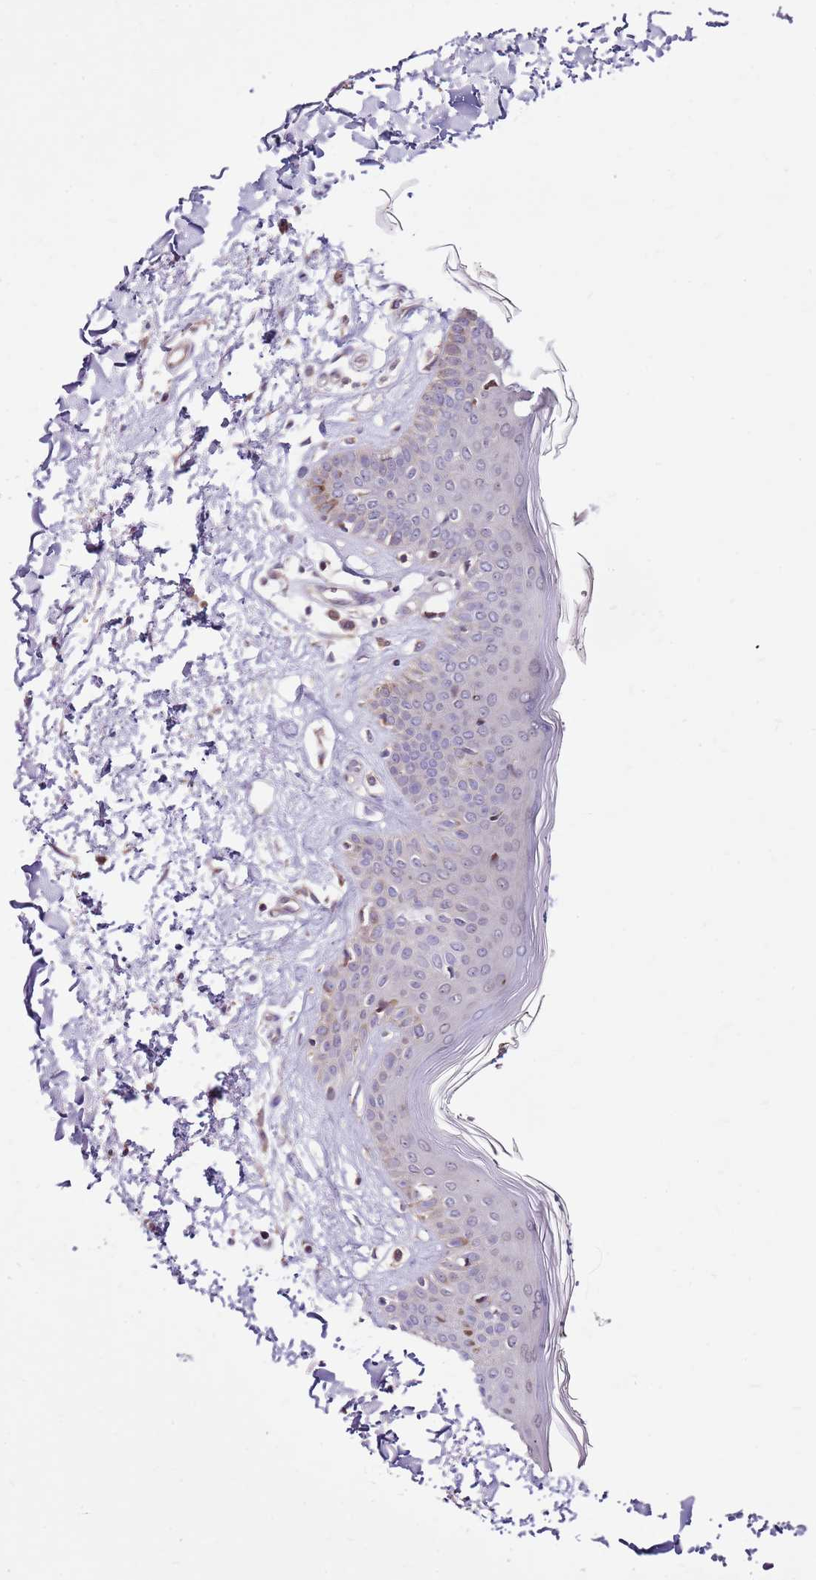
{"staining": {"intensity": "weak", "quantity": "25%-75%", "location": "cytoplasmic/membranous"}, "tissue": "skin", "cell_type": "Fibroblasts", "image_type": "normal", "snomed": [{"axis": "morphology", "description": "Normal tissue, NOS"}, {"axis": "topography", "description": "Skin"}], "caption": "Protein expression analysis of unremarkable skin exhibits weak cytoplasmic/membranous staining in about 25%-75% of fibroblasts. The protein is stained brown, and the nuclei are stained in blue (DAB IHC with brightfield microscopy, high magnification).", "gene": "SMG1", "patient": {"sex": "female", "age": 64}}